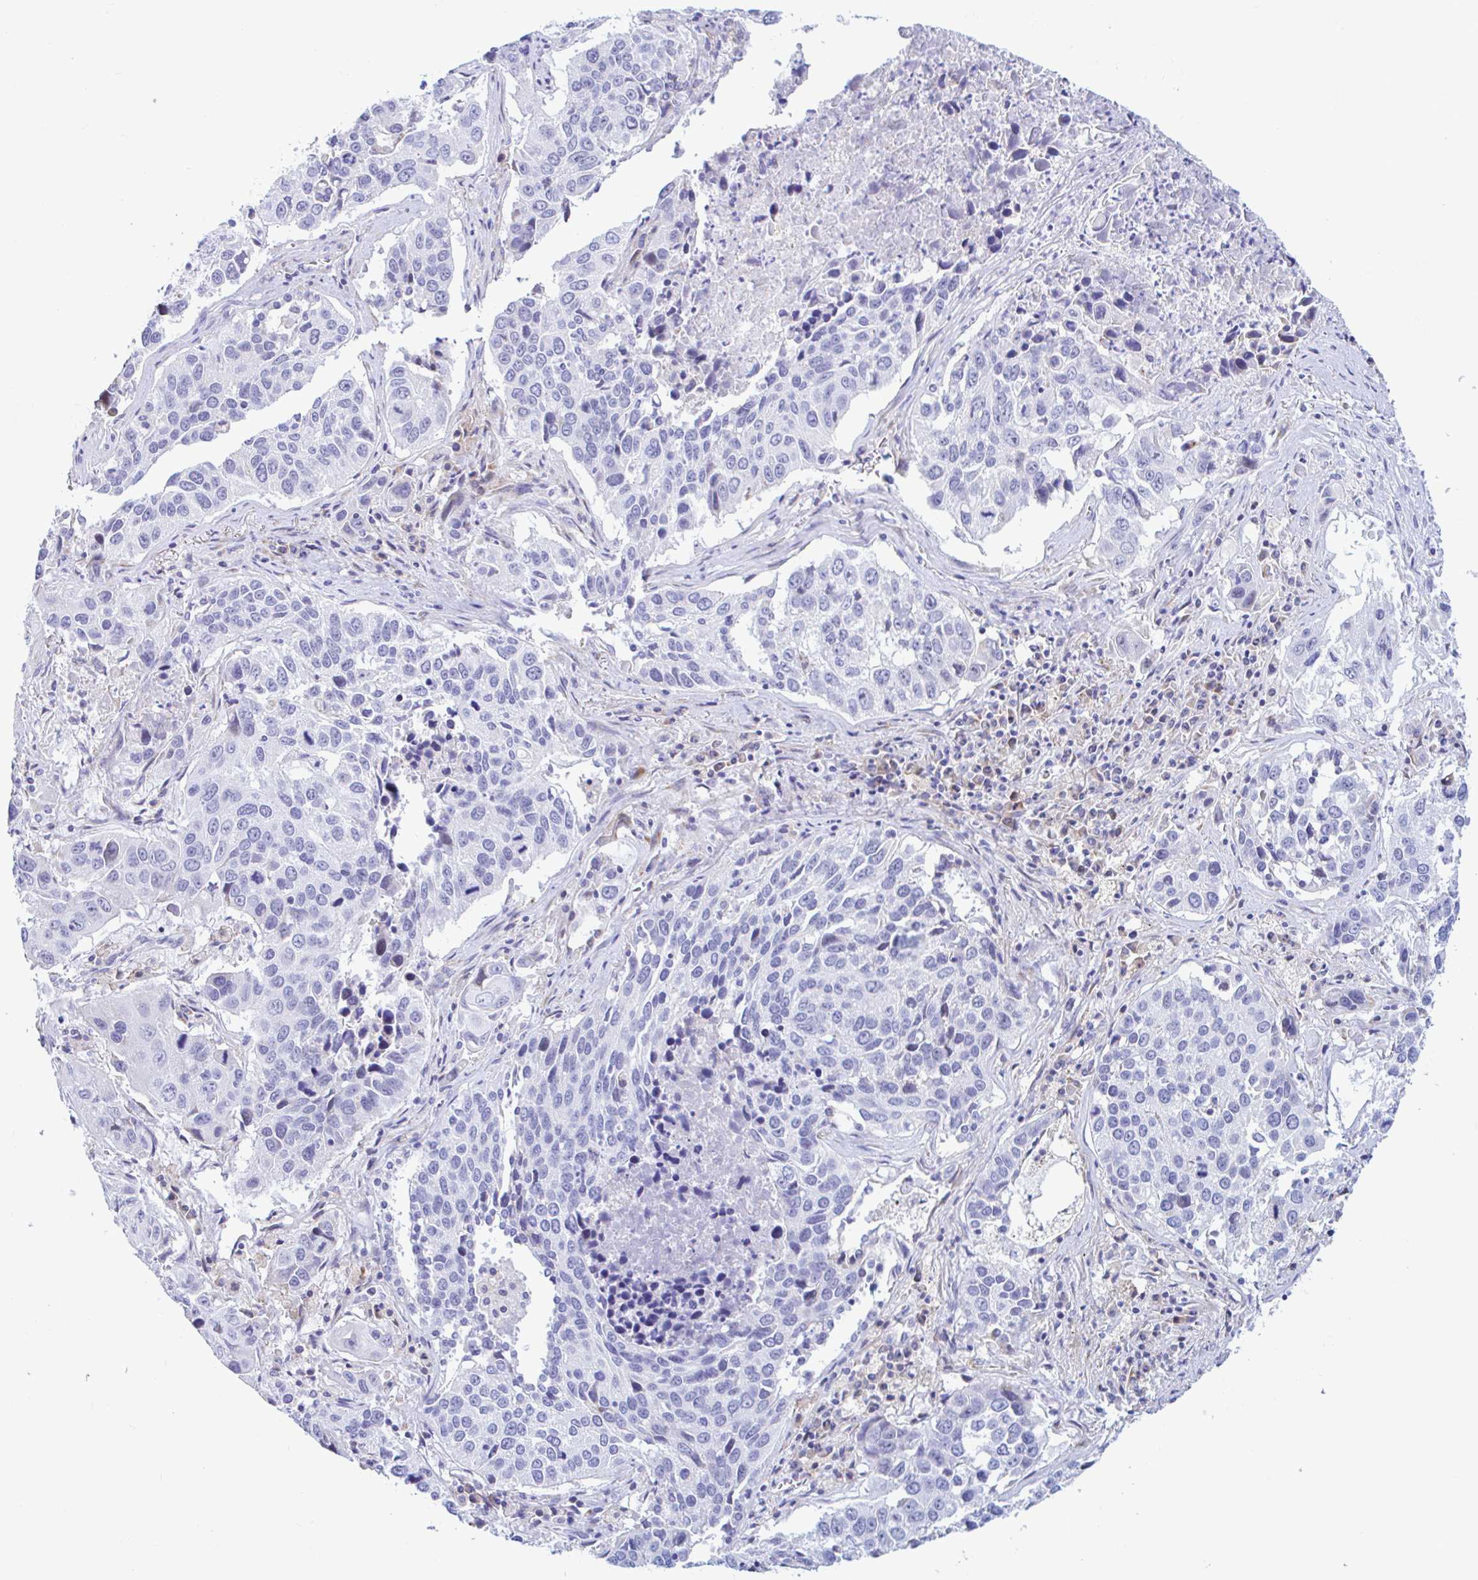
{"staining": {"intensity": "negative", "quantity": "none", "location": "none"}, "tissue": "lung cancer", "cell_type": "Tumor cells", "image_type": "cancer", "snomed": [{"axis": "morphology", "description": "Squamous cell carcinoma, NOS"}, {"axis": "topography", "description": "Lung"}], "caption": "A micrograph of human lung cancer is negative for staining in tumor cells.", "gene": "NBPF3", "patient": {"sex": "female", "age": 61}}